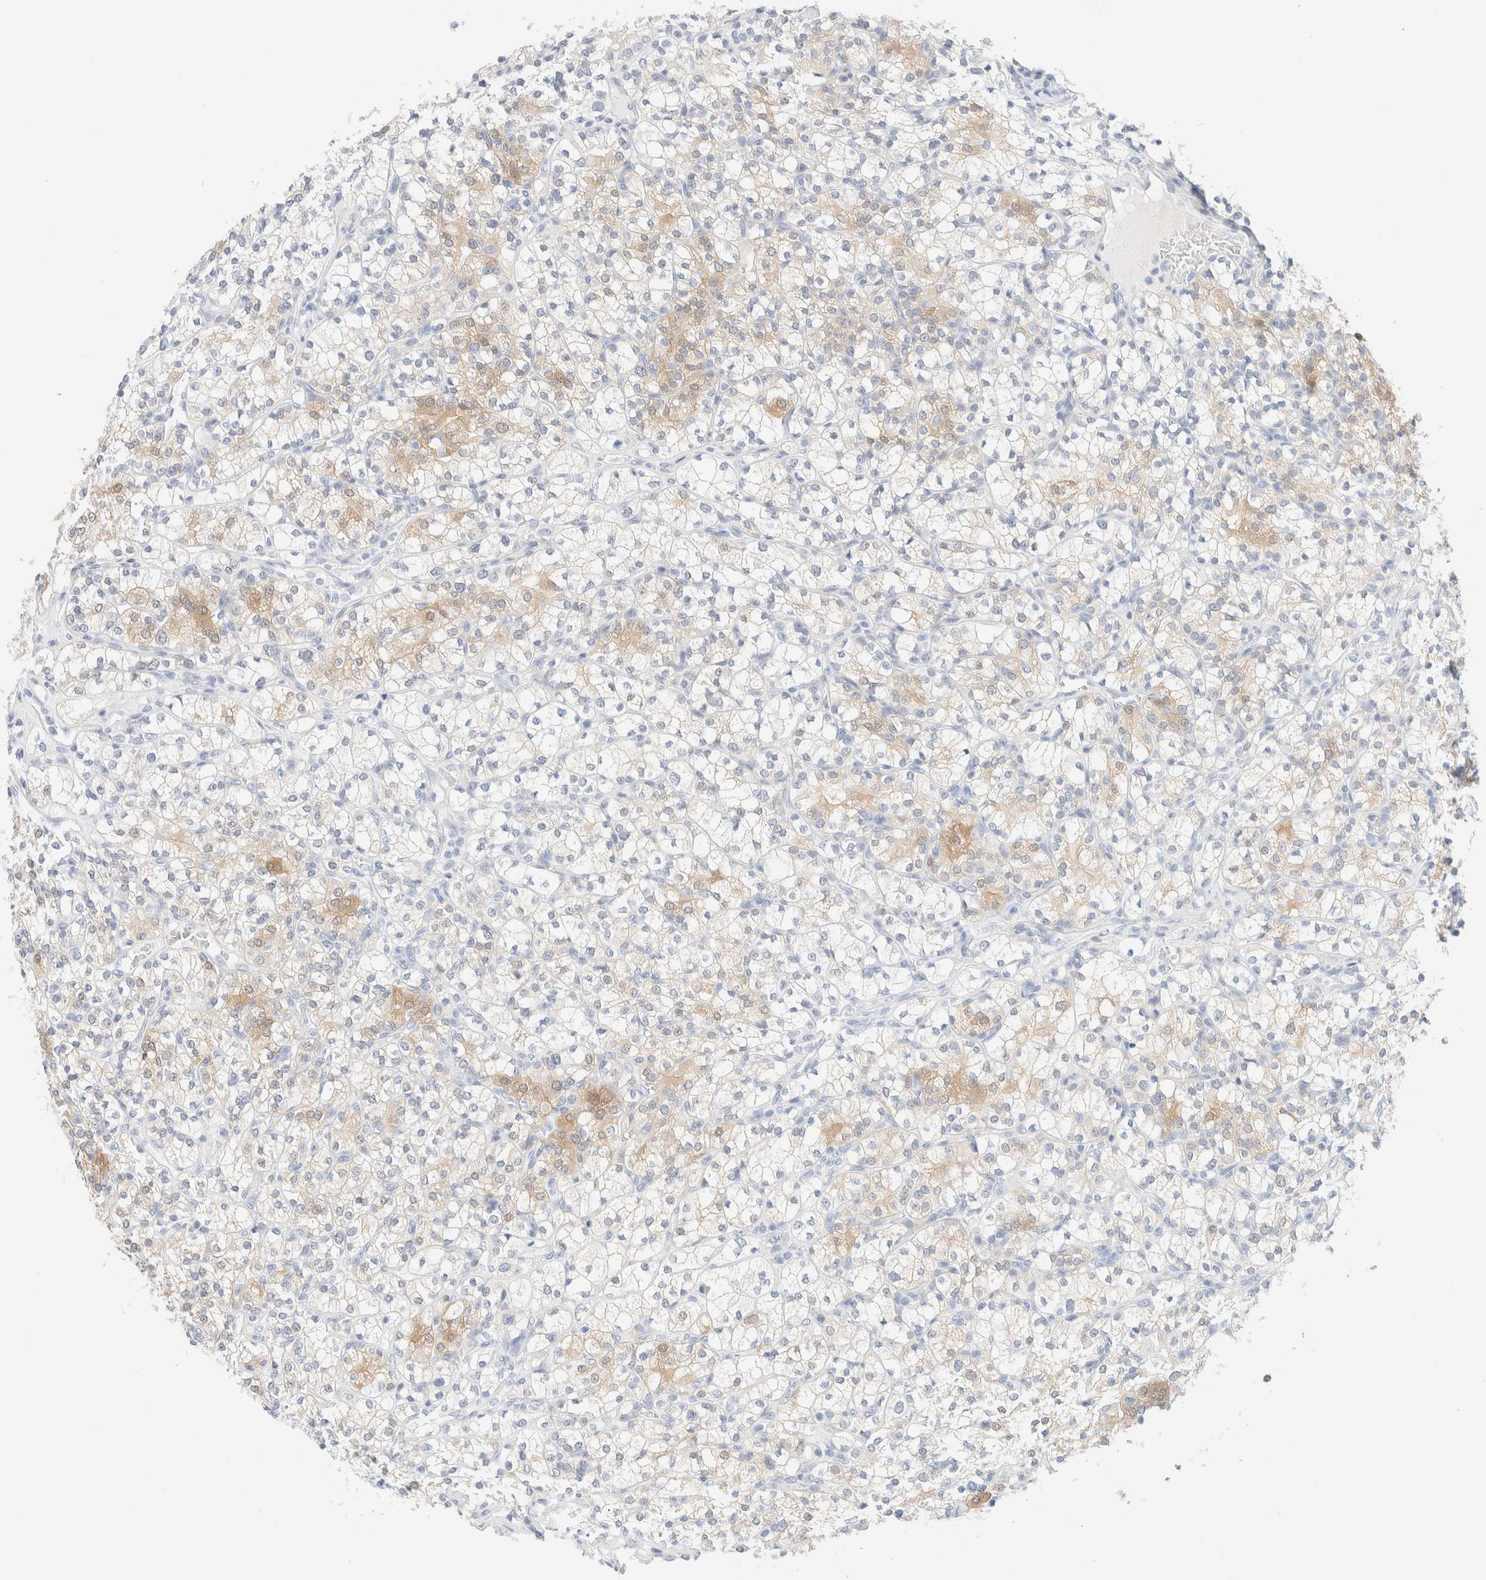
{"staining": {"intensity": "moderate", "quantity": "<25%", "location": "cytoplasmic/membranous"}, "tissue": "renal cancer", "cell_type": "Tumor cells", "image_type": "cancer", "snomed": [{"axis": "morphology", "description": "Adenocarcinoma, NOS"}, {"axis": "topography", "description": "Kidney"}], "caption": "Immunohistochemistry (IHC) of human renal cancer (adenocarcinoma) shows low levels of moderate cytoplasmic/membranous positivity in approximately <25% of tumor cells.", "gene": "DPYS", "patient": {"sex": "male", "age": 77}}